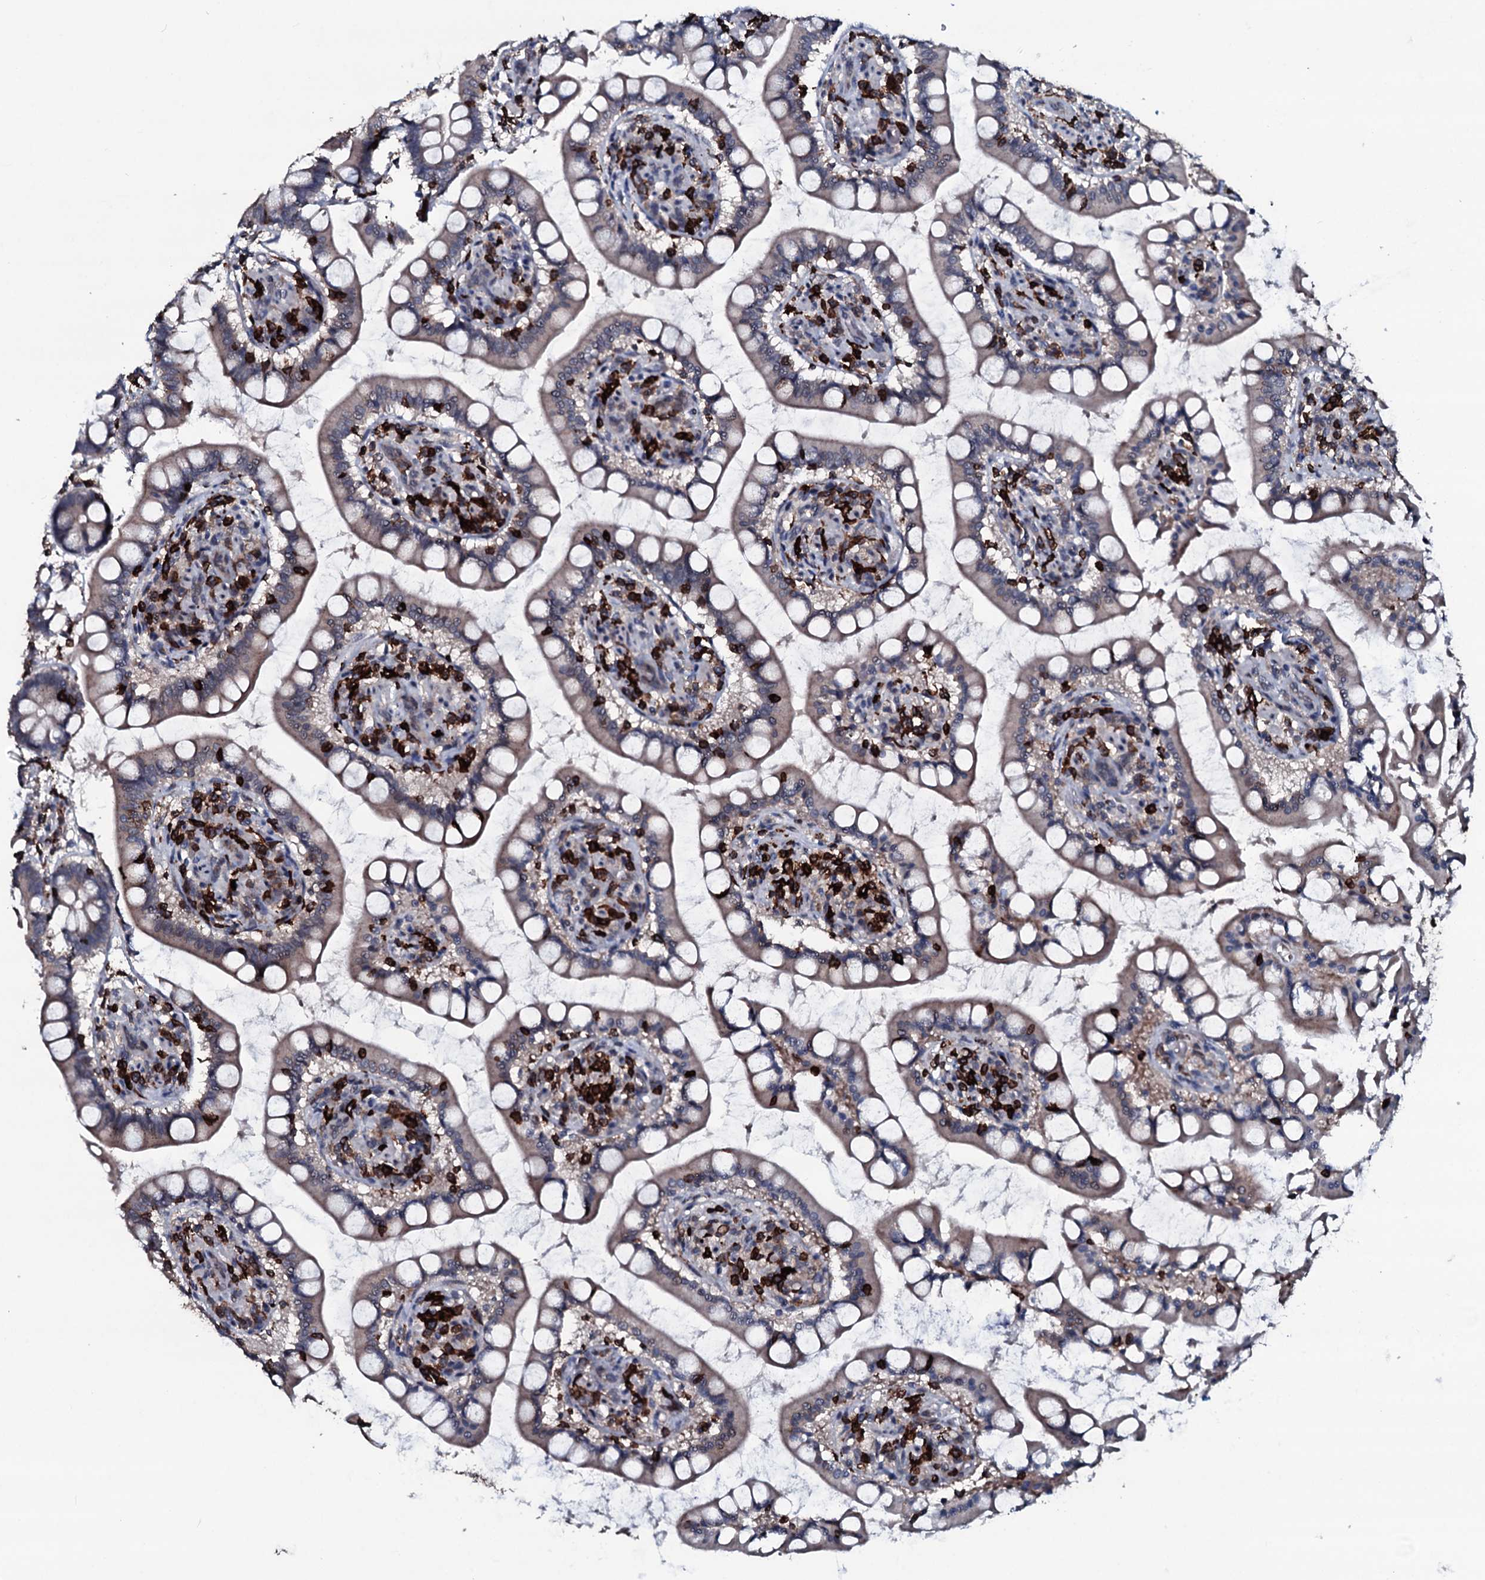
{"staining": {"intensity": "moderate", "quantity": ">75%", "location": "cytoplasmic/membranous"}, "tissue": "small intestine", "cell_type": "Glandular cells", "image_type": "normal", "snomed": [{"axis": "morphology", "description": "Normal tissue, NOS"}, {"axis": "topography", "description": "Small intestine"}], "caption": "Immunohistochemistry micrograph of benign human small intestine stained for a protein (brown), which reveals medium levels of moderate cytoplasmic/membranous positivity in approximately >75% of glandular cells.", "gene": "OGFOD2", "patient": {"sex": "male", "age": 52}}